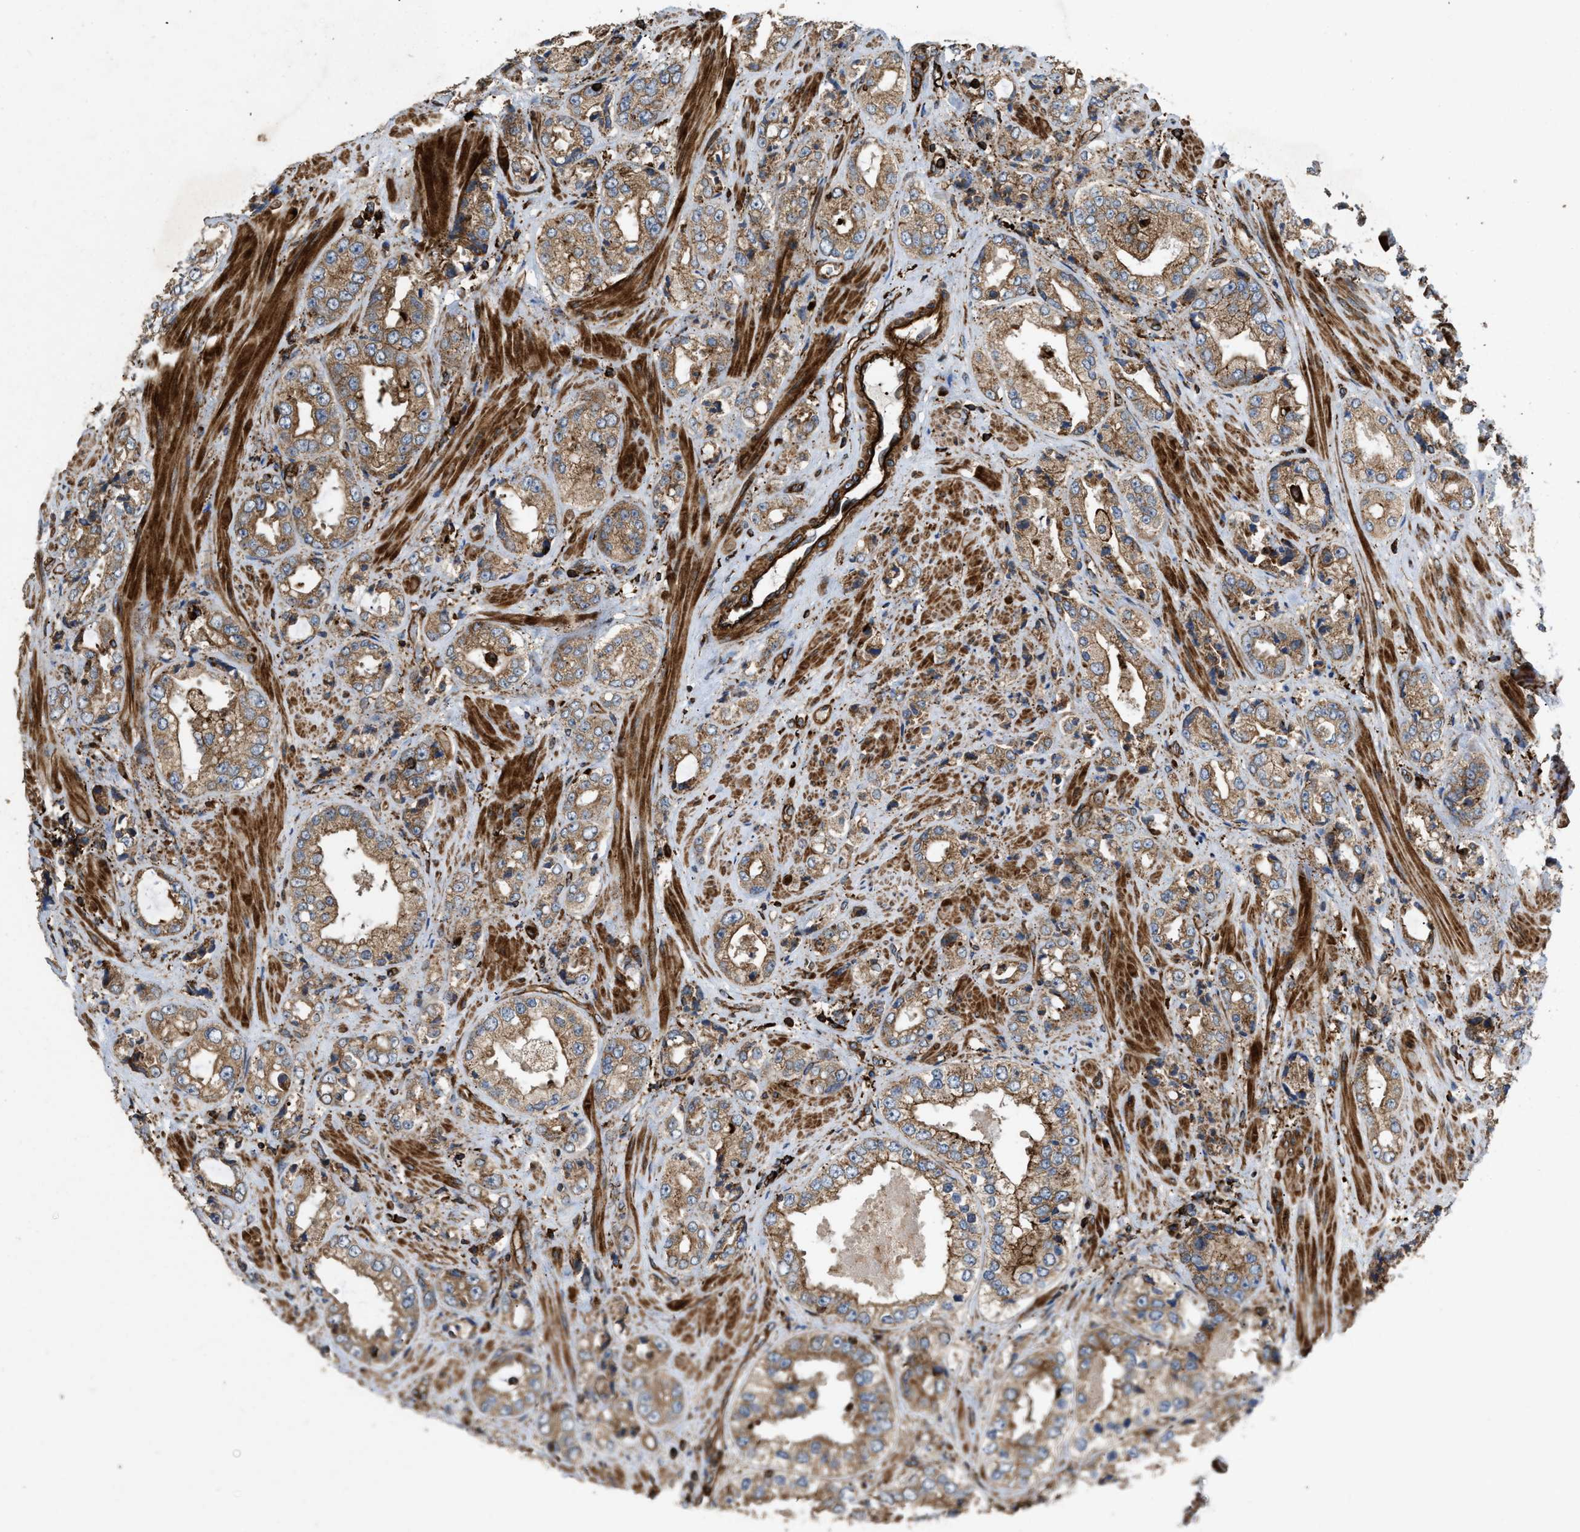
{"staining": {"intensity": "moderate", "quantity": ">75%", "location": "cytoplasmic/membranous"}, "tissue": "prostate cancer", "cell_type": "Tumor cells", "image_type": "cancer", "snomed": [{"axis": "morphology", "description": "Adenocarcinoma, High grade"}, {"axis": "topography", "description": "Prostate"}], "caption": "High-grade adenocarcinoma (prostate) was stained to show a protein in brown. There is medium levels of moderate cytoplasmic/membranous expression in about >75% of tumor cells.", "gene": "EGLN1", "patient": {"sex": "male", "age": 61}}